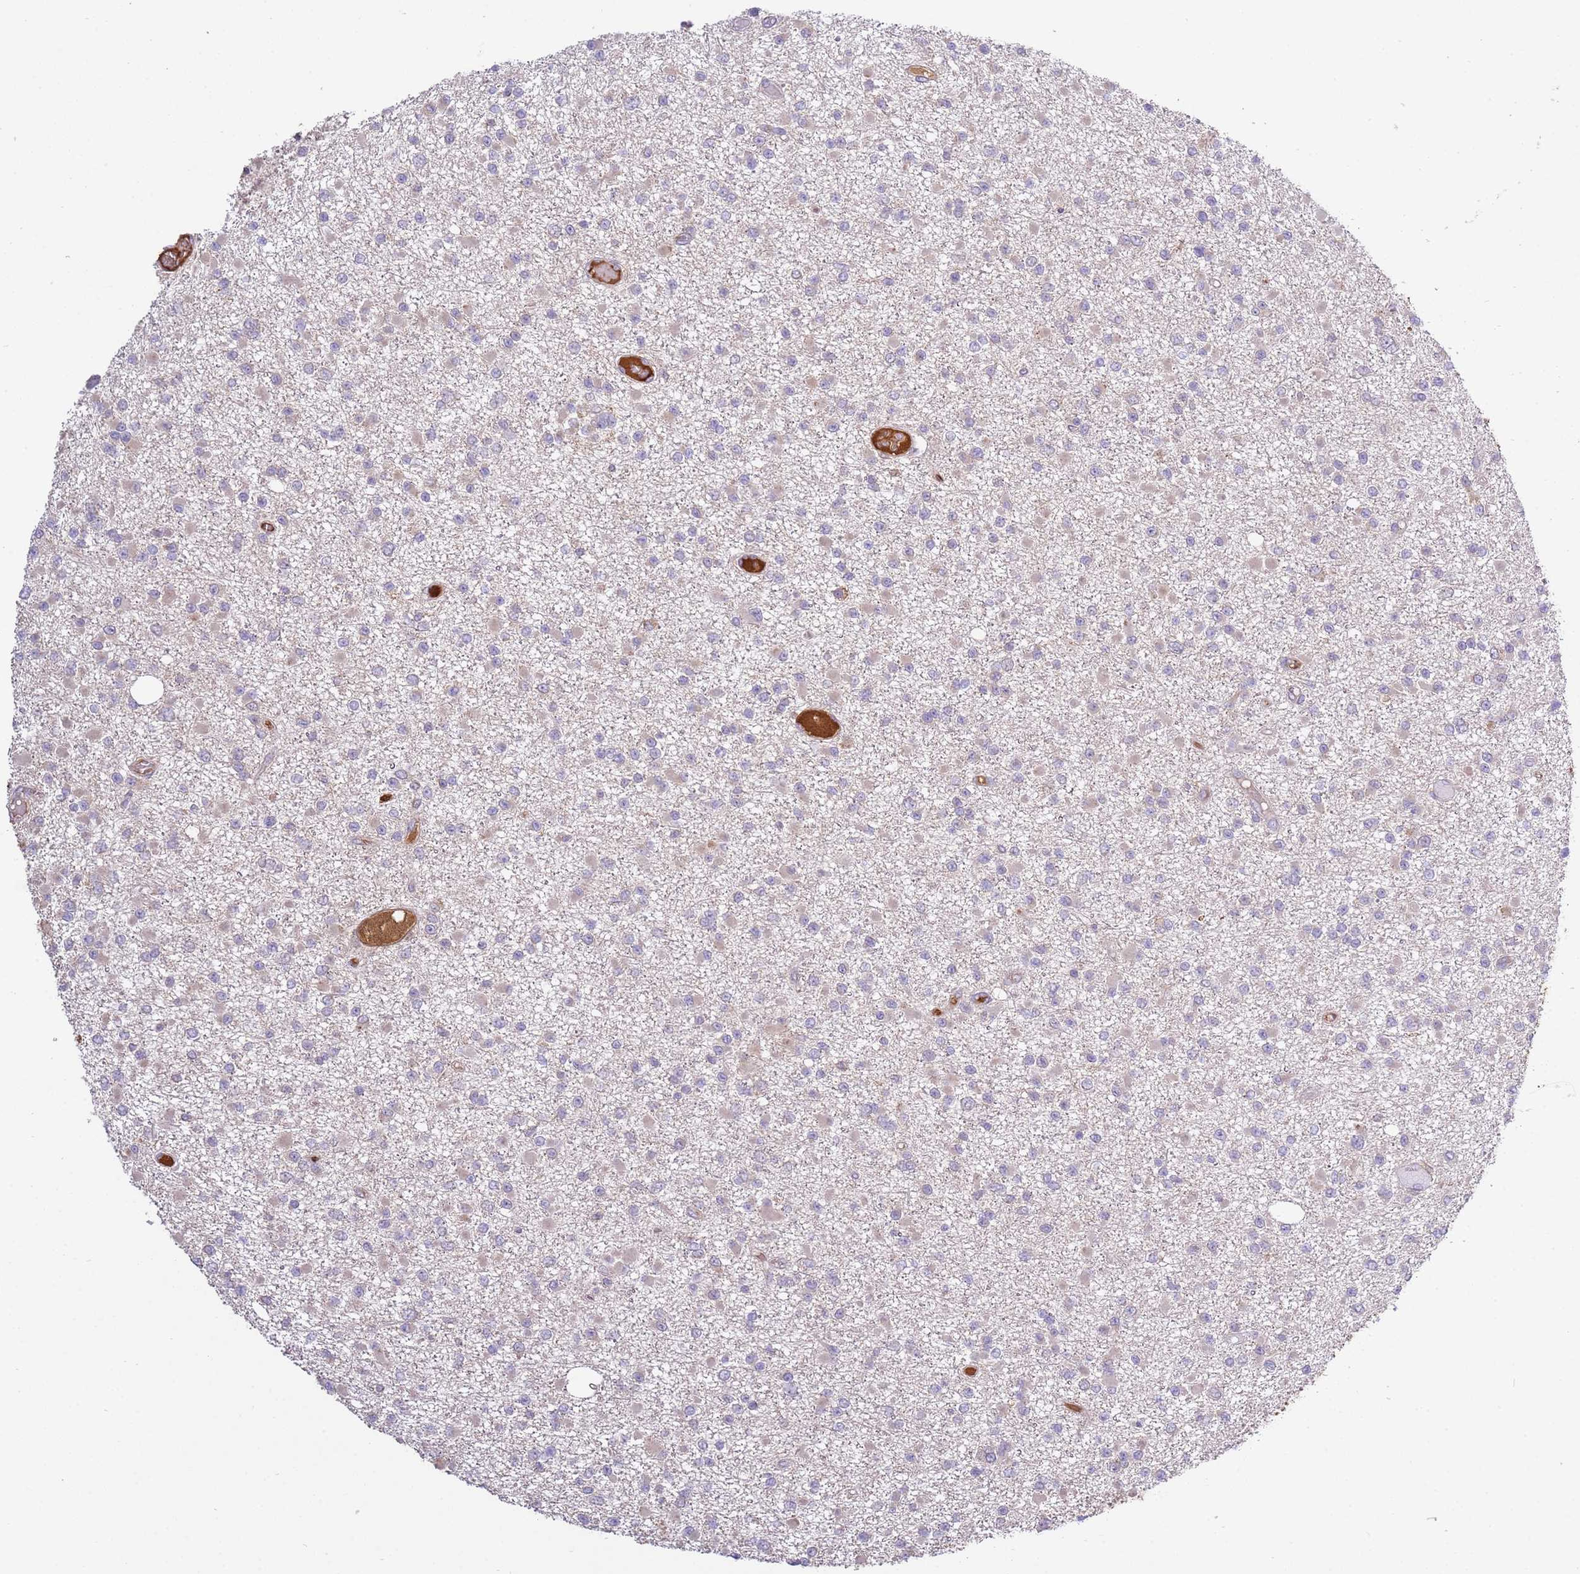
{"staining": {"intensity": "negative", "quantity": "none", "location": "none"}, "tissue": "glioma", "cell_type": "Tumor cells", "image_type": "cancer", "snomed": [{"axis": "morphology", "description": "Glioma, malignant, Low grade"}, {"axis": "topography", "description": "Brain"}], "caption": "The histopathology image reveals no significant expression in tumor cells of glioma.", "gene": "ZNF624", "patient": {"sex": "female", "age": 22}}